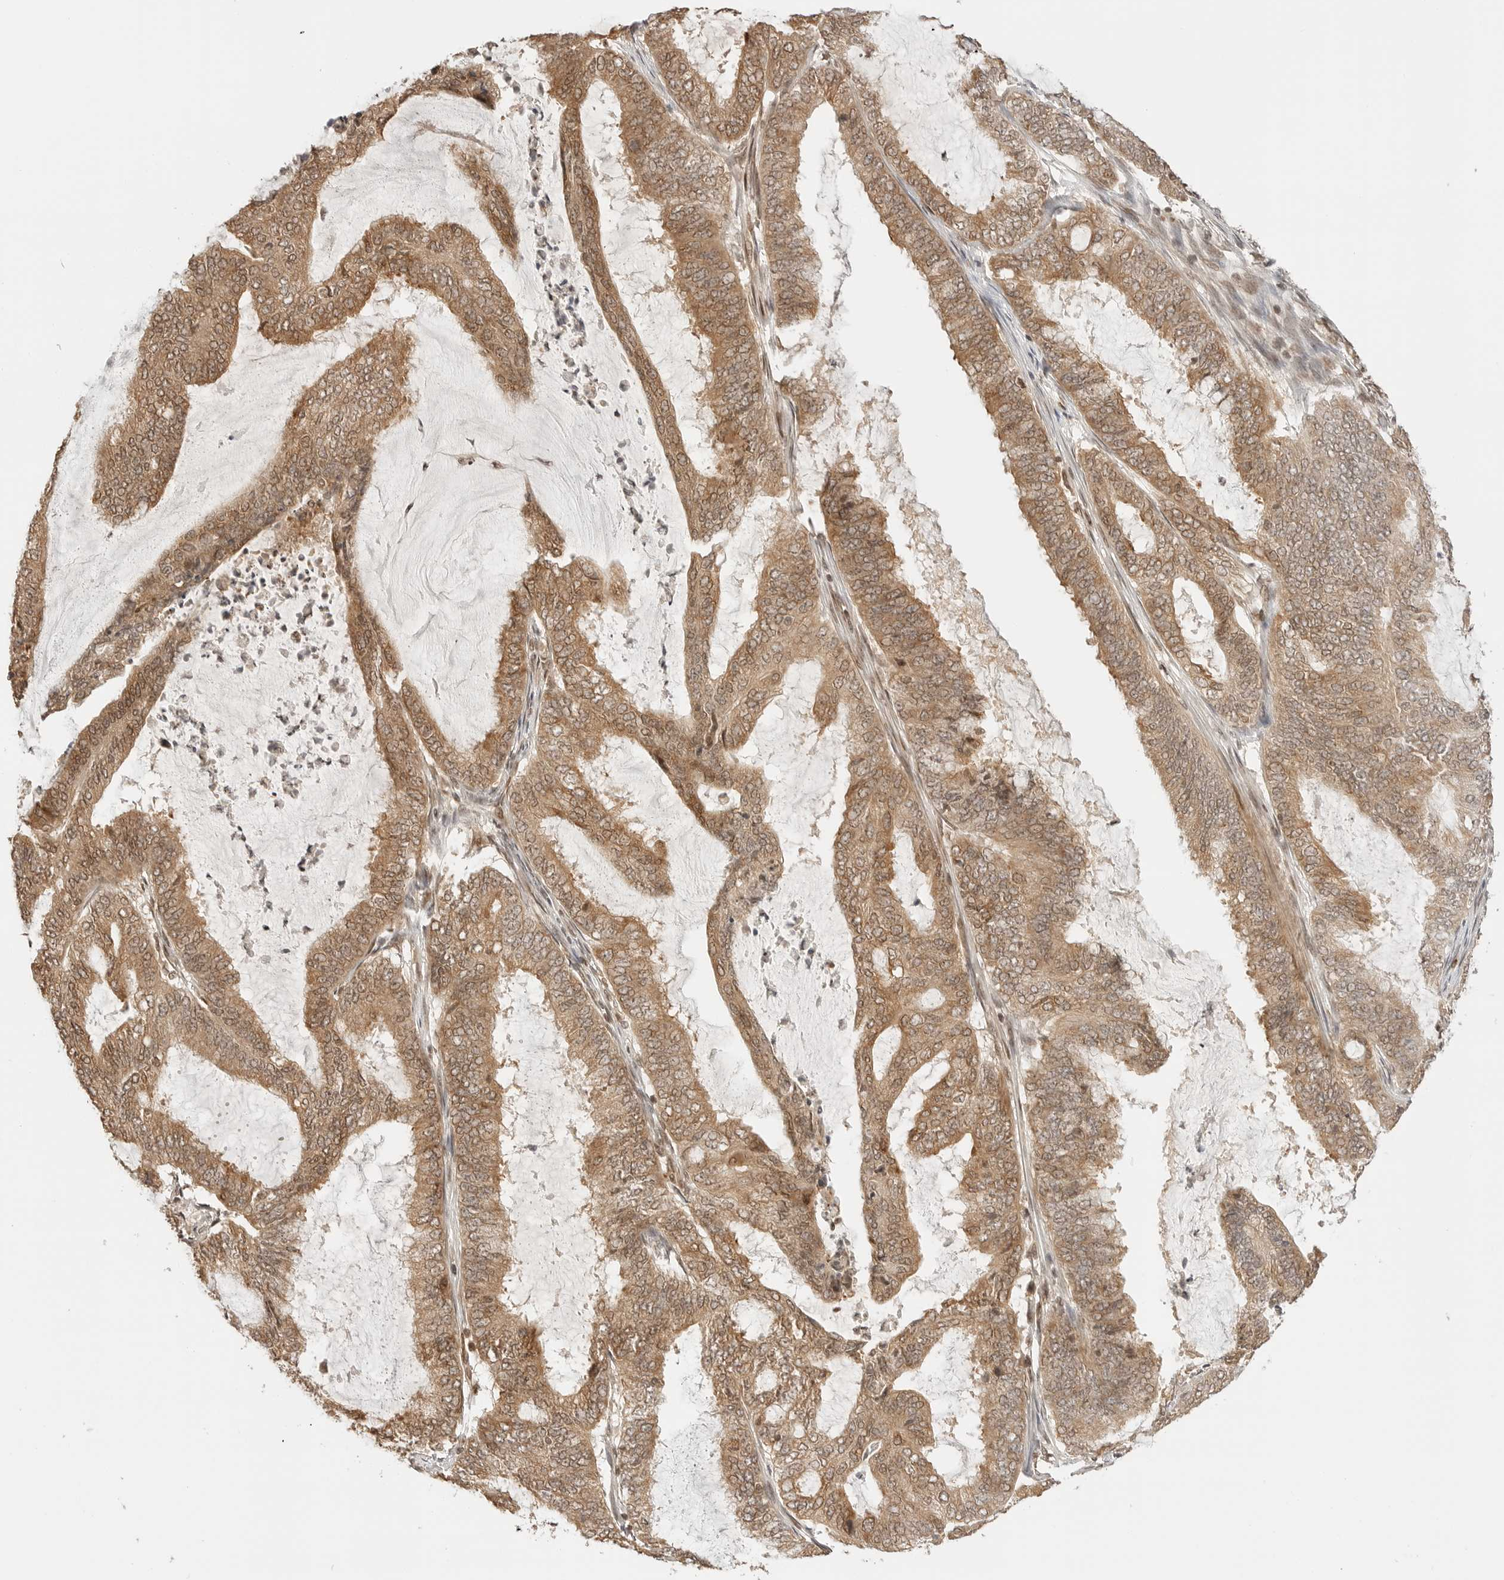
{"staining": {"intensity": "moderate", "quantity": ">75%", "location": "cytoplasmic/membranous,nuclear"}, "tissue": "endometrial cancer", "cell_type": "Tumor cells", "image_type": "cancer", "snomed": [{"axis": "morphology", "description": "Adenocarcinoma, NOS"}, {"axis": "topography", "description": "Endometrium"}], "caption": "A high-resolution image shows IHC staining of endometrial cancer, which exhibits moderate cytoplasmic/membranous and nuclear expression in about >75% of tumor cells. The staining was performed using DAB to visualize the protein expression in brown, while the nuclei were stained in blue with hematoxylin (Magnification: 20x).", "gene": "POLH", "patient": {"sex": "female", "age": 51}}